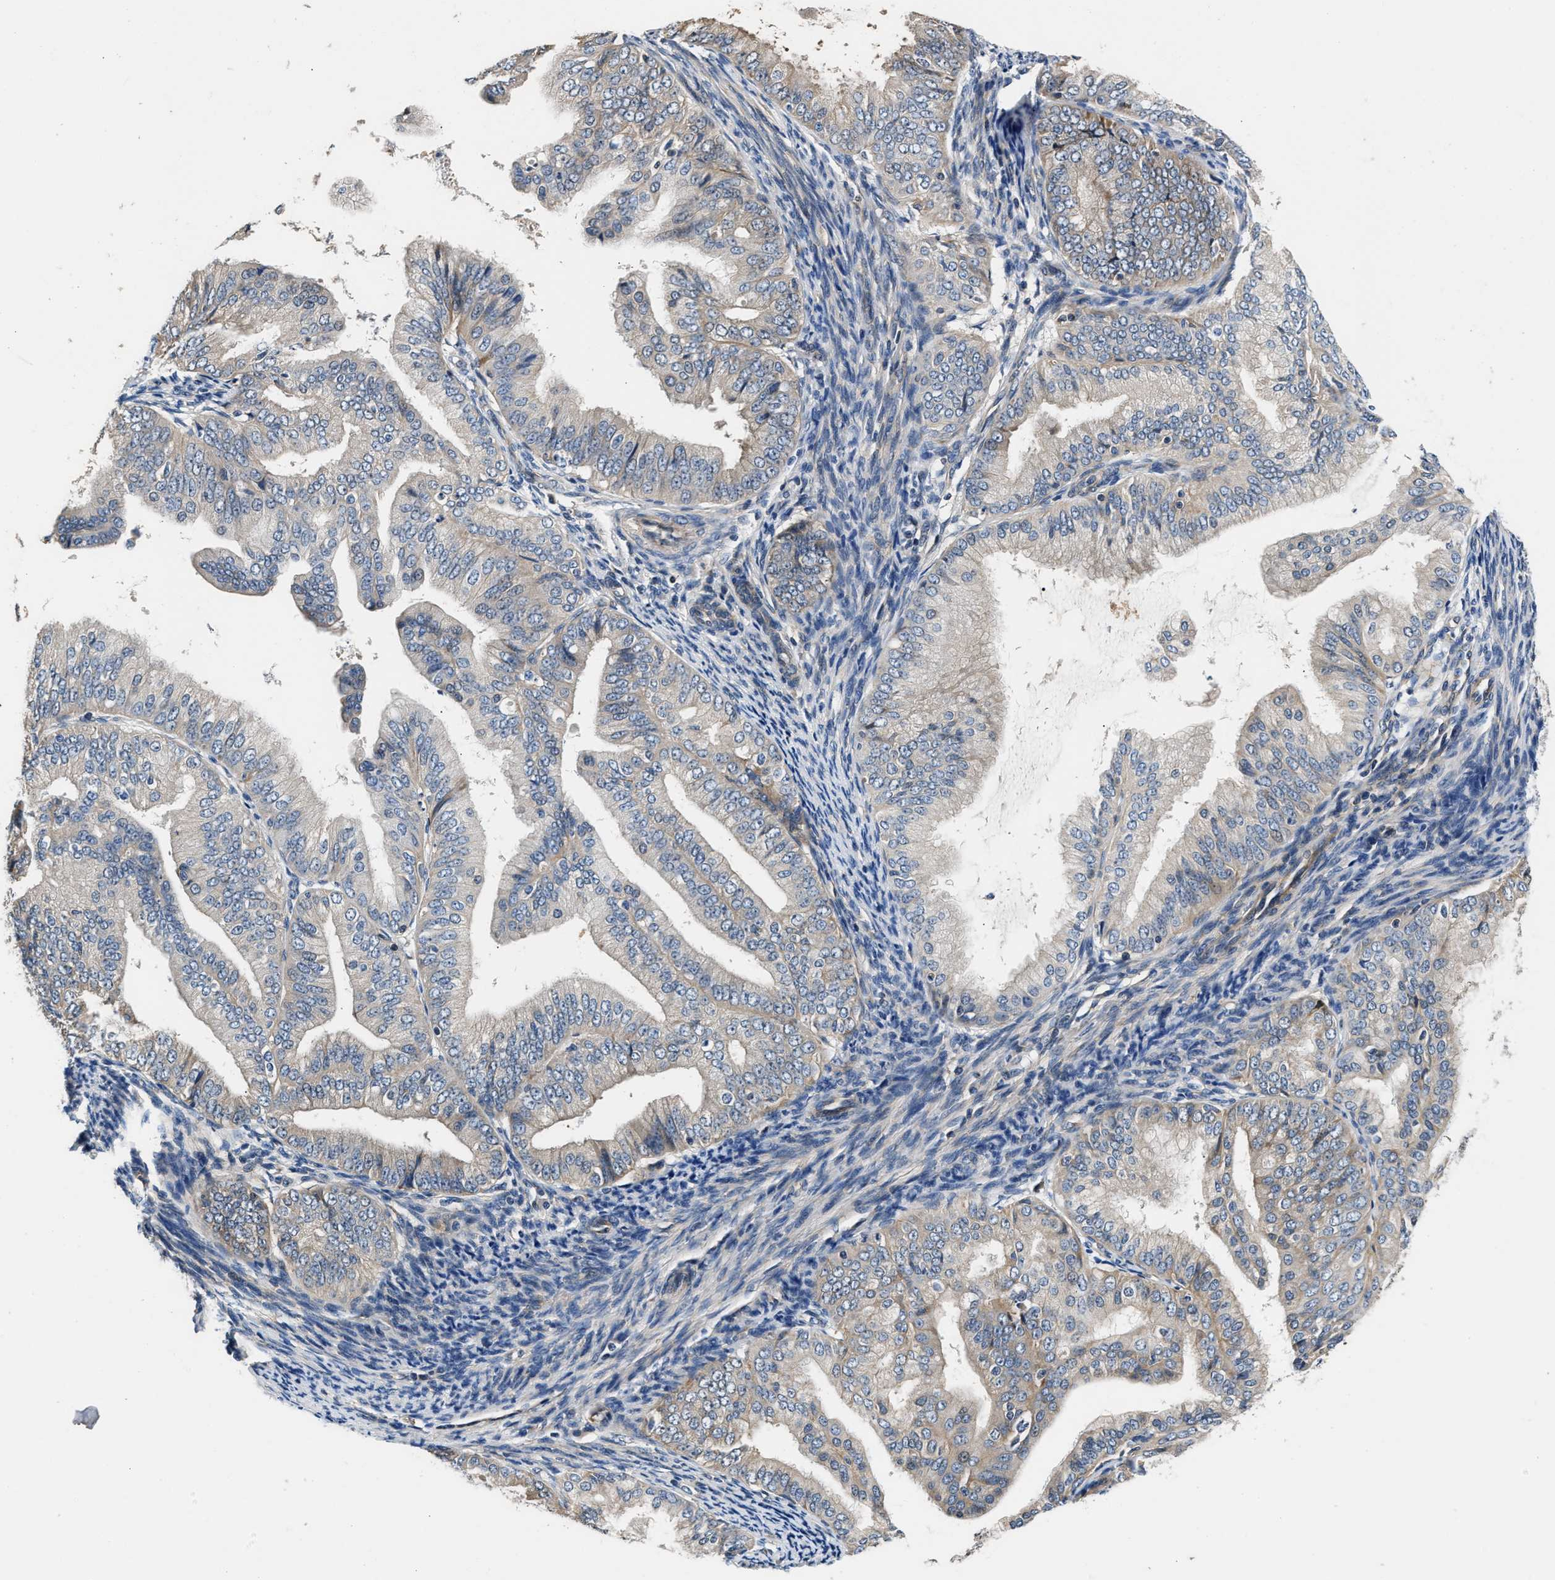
{"staining": {"intensity": "weak", "quantity": "<25%", "location": "cytoplasmic/membranous"}, "tissue": "endometrial cancer", "cell_type": "Tumor cells", "image_type": "cancer", "snomed": [{"axis": "morphology", "description": "Adenocarcinoma, NOS"}, {"axis": "topography", "description": "Endometrium"}], "caption": "Tumor cells are negative for brown protein staining in endometrial cancer (adenocarcinoma). (Immunohistochemistry (ihc), brightfield microscopy, high magnification).", "gene": "TEX2", "patient": {"sex": "female", "age": 63}}